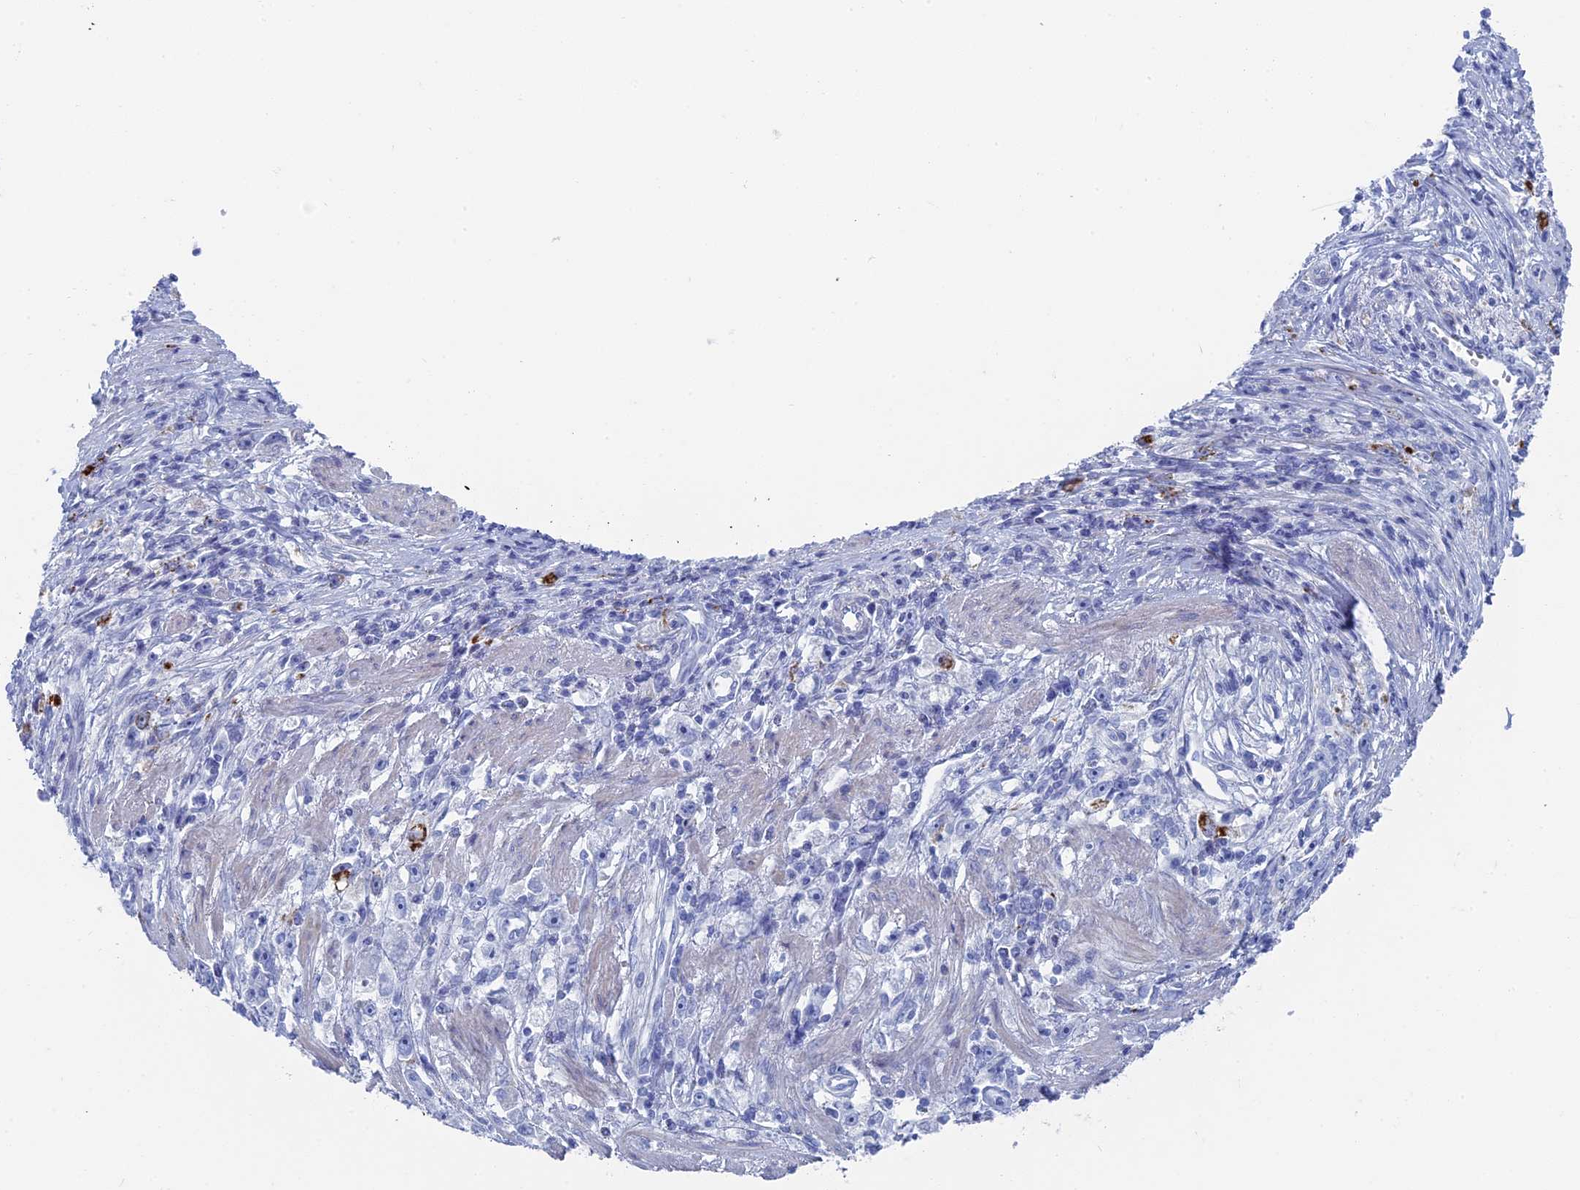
{"staining": {"intensity": "strong", "quantity": "<25%", "location": "cytoplasmic/membranous"}, "tissue": "stomach cancer", "cell_type": "Tumor cells", "image_type": "cancer", "snomed": [{"axis": "morphology", "description": "Adenocarcinoma, NOS"}, {"axis": "topography", "description": "Stomach"}], "caption": "Immunohistochemical staining of human stomach adenocarcinoma shows strong cytoplasmic/membranous protein expression in approximately <25% of tumor cells.", "gene": "ALMS1", "patient": {"sex": "female", "age": 59}}